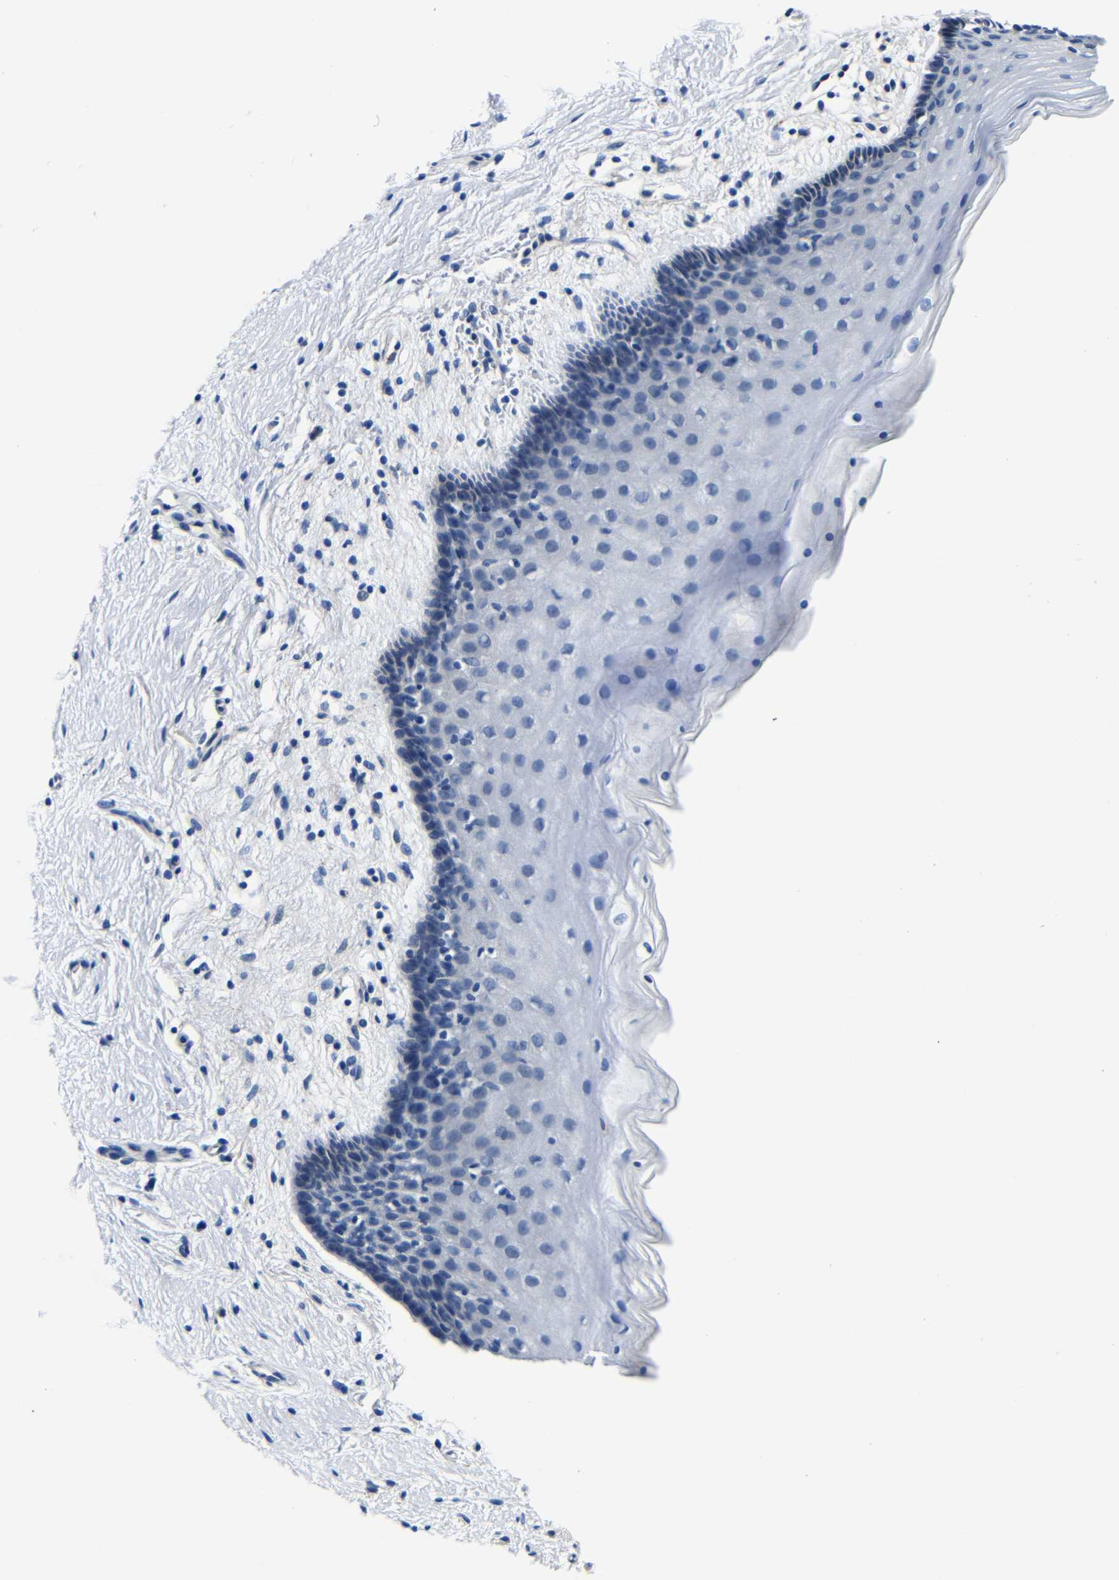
{"staining": {"intensity": "negative", "quantity": "none", "location": "none"}, "tissue": "vagina", "cell_type": "Squamous epithelial cells", "image_type": "normal", "snomed": [{"axis": "morphology", "description": "Normal tissue, NOS"}, {"axis": "topography", "description": "Vagina"}], "caption": "Vagina was stained to show a protein in brown. There is no significant expression in squamous epithelial cells. (IHC, brightfield microscopy, high magnification).", "gene": "GIMAP2", "patient": {"sex": "female", "age": 44}}